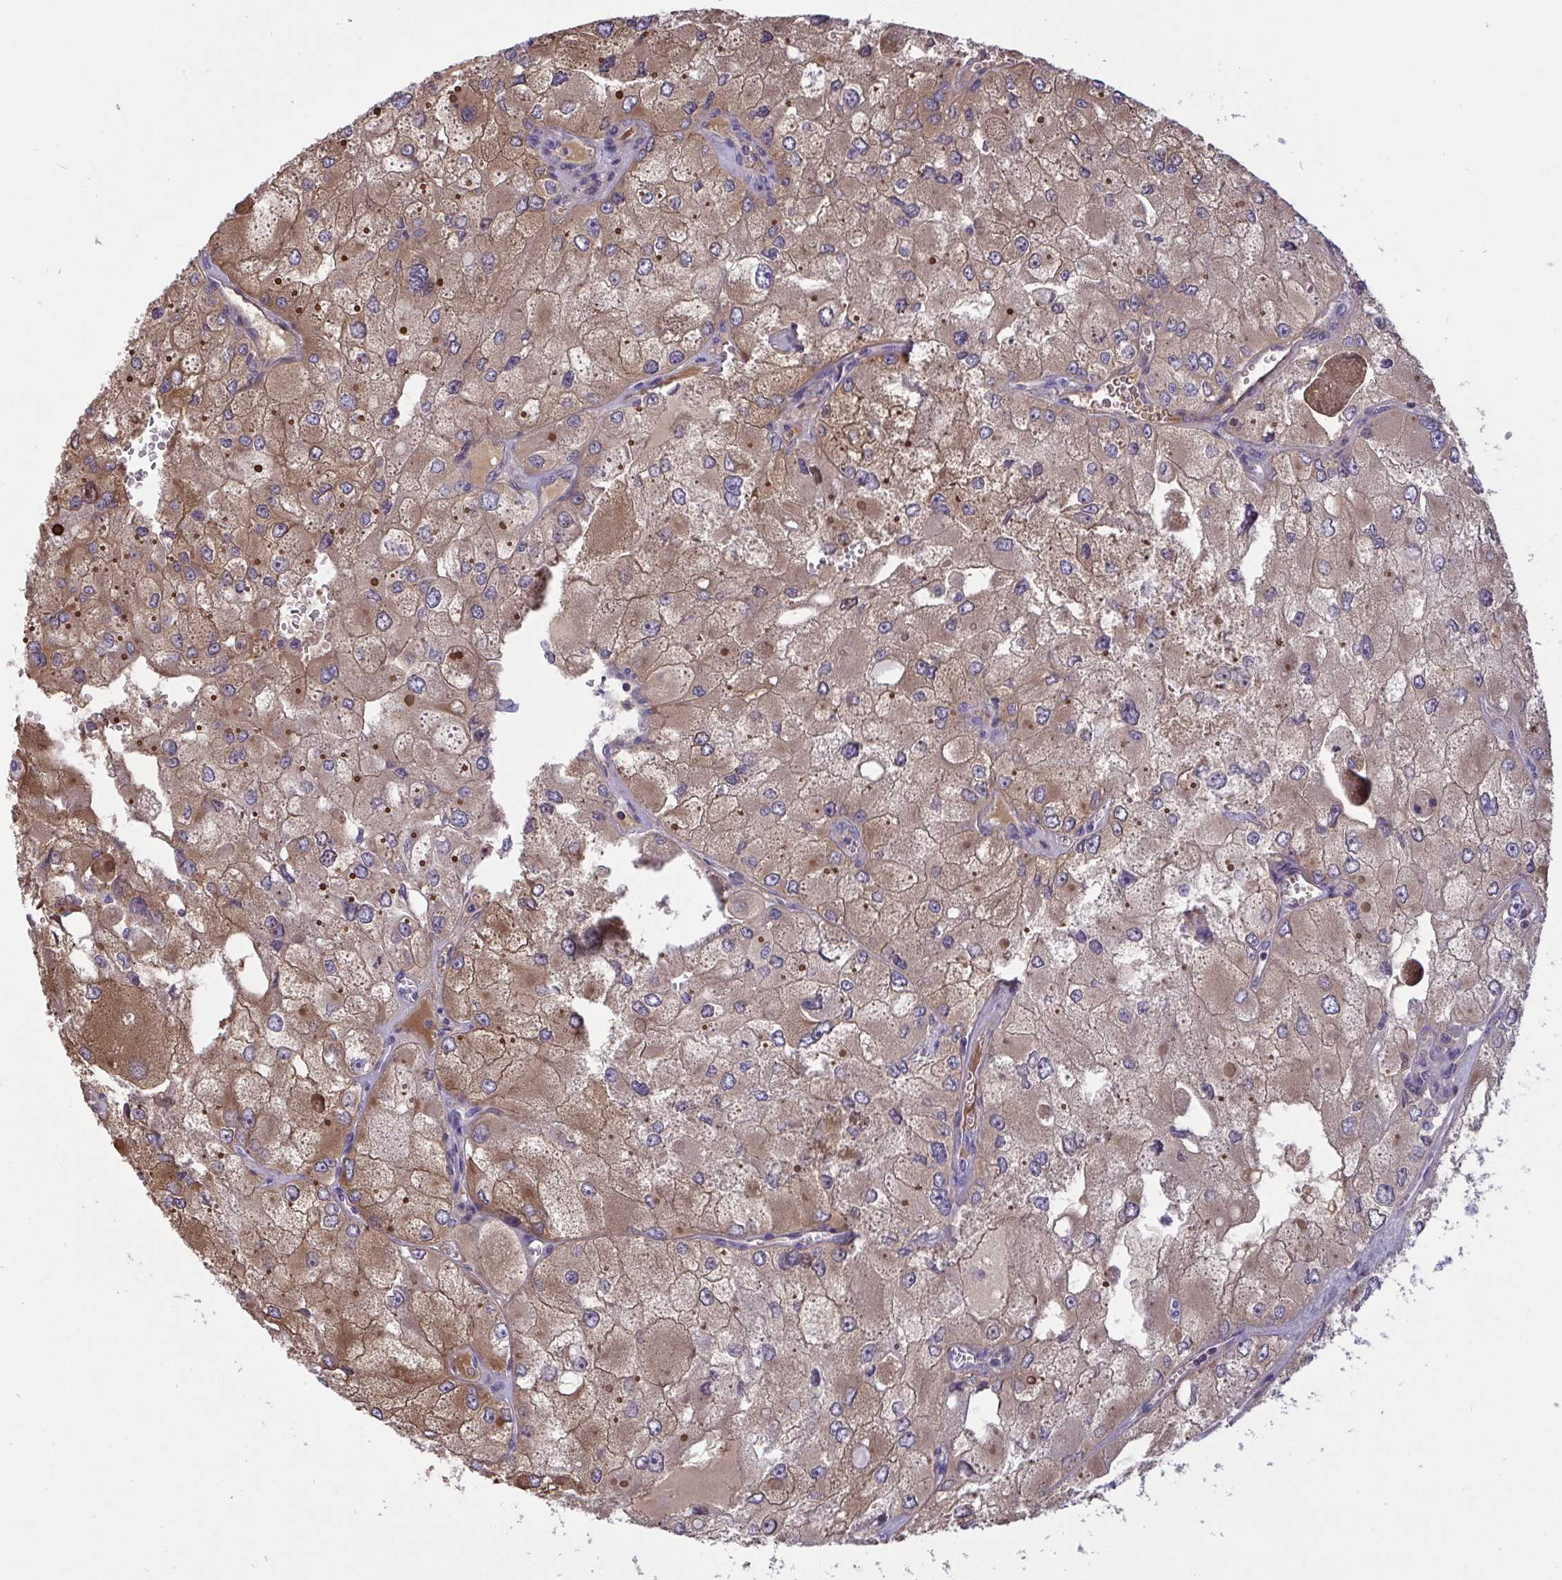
{"staining": {"intensity": "moderate", "quantity": "25%-75%", "location": "cytoplasmic/membranous"}, "tissue": "renal cancer", "cell_type": "Tumor cells", "image_type": "cancer", "snomed": [{"axis": "morphology", "description": "Adenocarcinoma, NOS"}, {"axis": "topography", "description": "Kidney"}], "caption": "Brown immunohistochemical staining in human renal adenocarcinoma reveals moderate cytoplasmic/membranous staining in approximately 25%-75% of tumor cells.", "gene": "NTN1", "patient": {"sex": "female", "age": 70}}